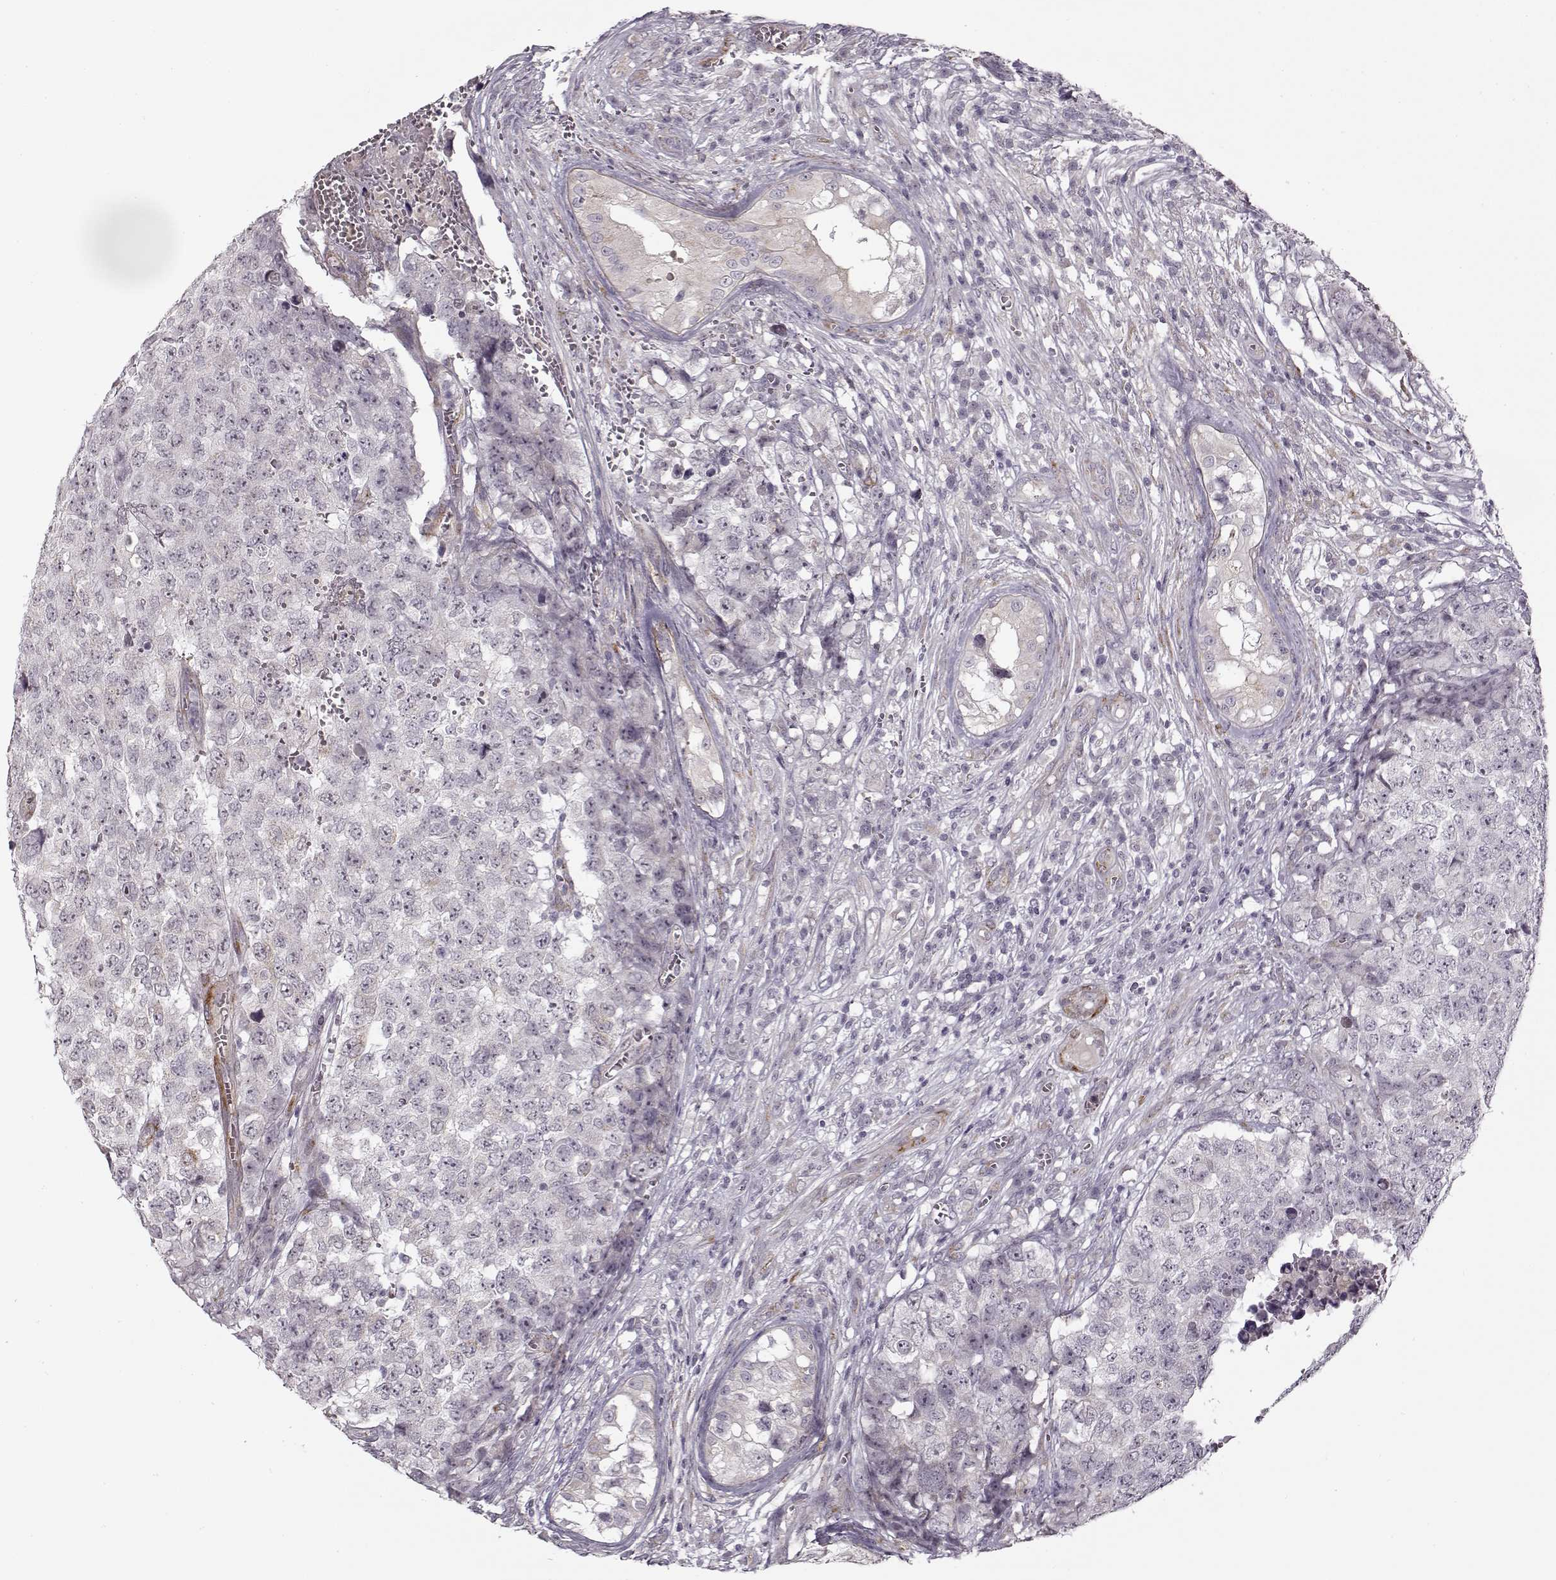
{"staining": {"intensity": "negative", "quantity": "none", "location": "none"}, "tissue": "testis cancer", "cell_type": "Tumor cells", "image_type": "cancer", "snomed": [{"axis": "morphology", "description": "Carcinoma, Embryonal, NOS"}, {"axis": "topography", "description": "Testis"}], "caption": "A high-resolution photomicrograph shows immunohistochemistry staining of testis cancer (embryonal carcinoma), which displays no significant staining in tumor cells.", "gene": "LAMB2", "patient": {"sex": "male", "age": 23}}